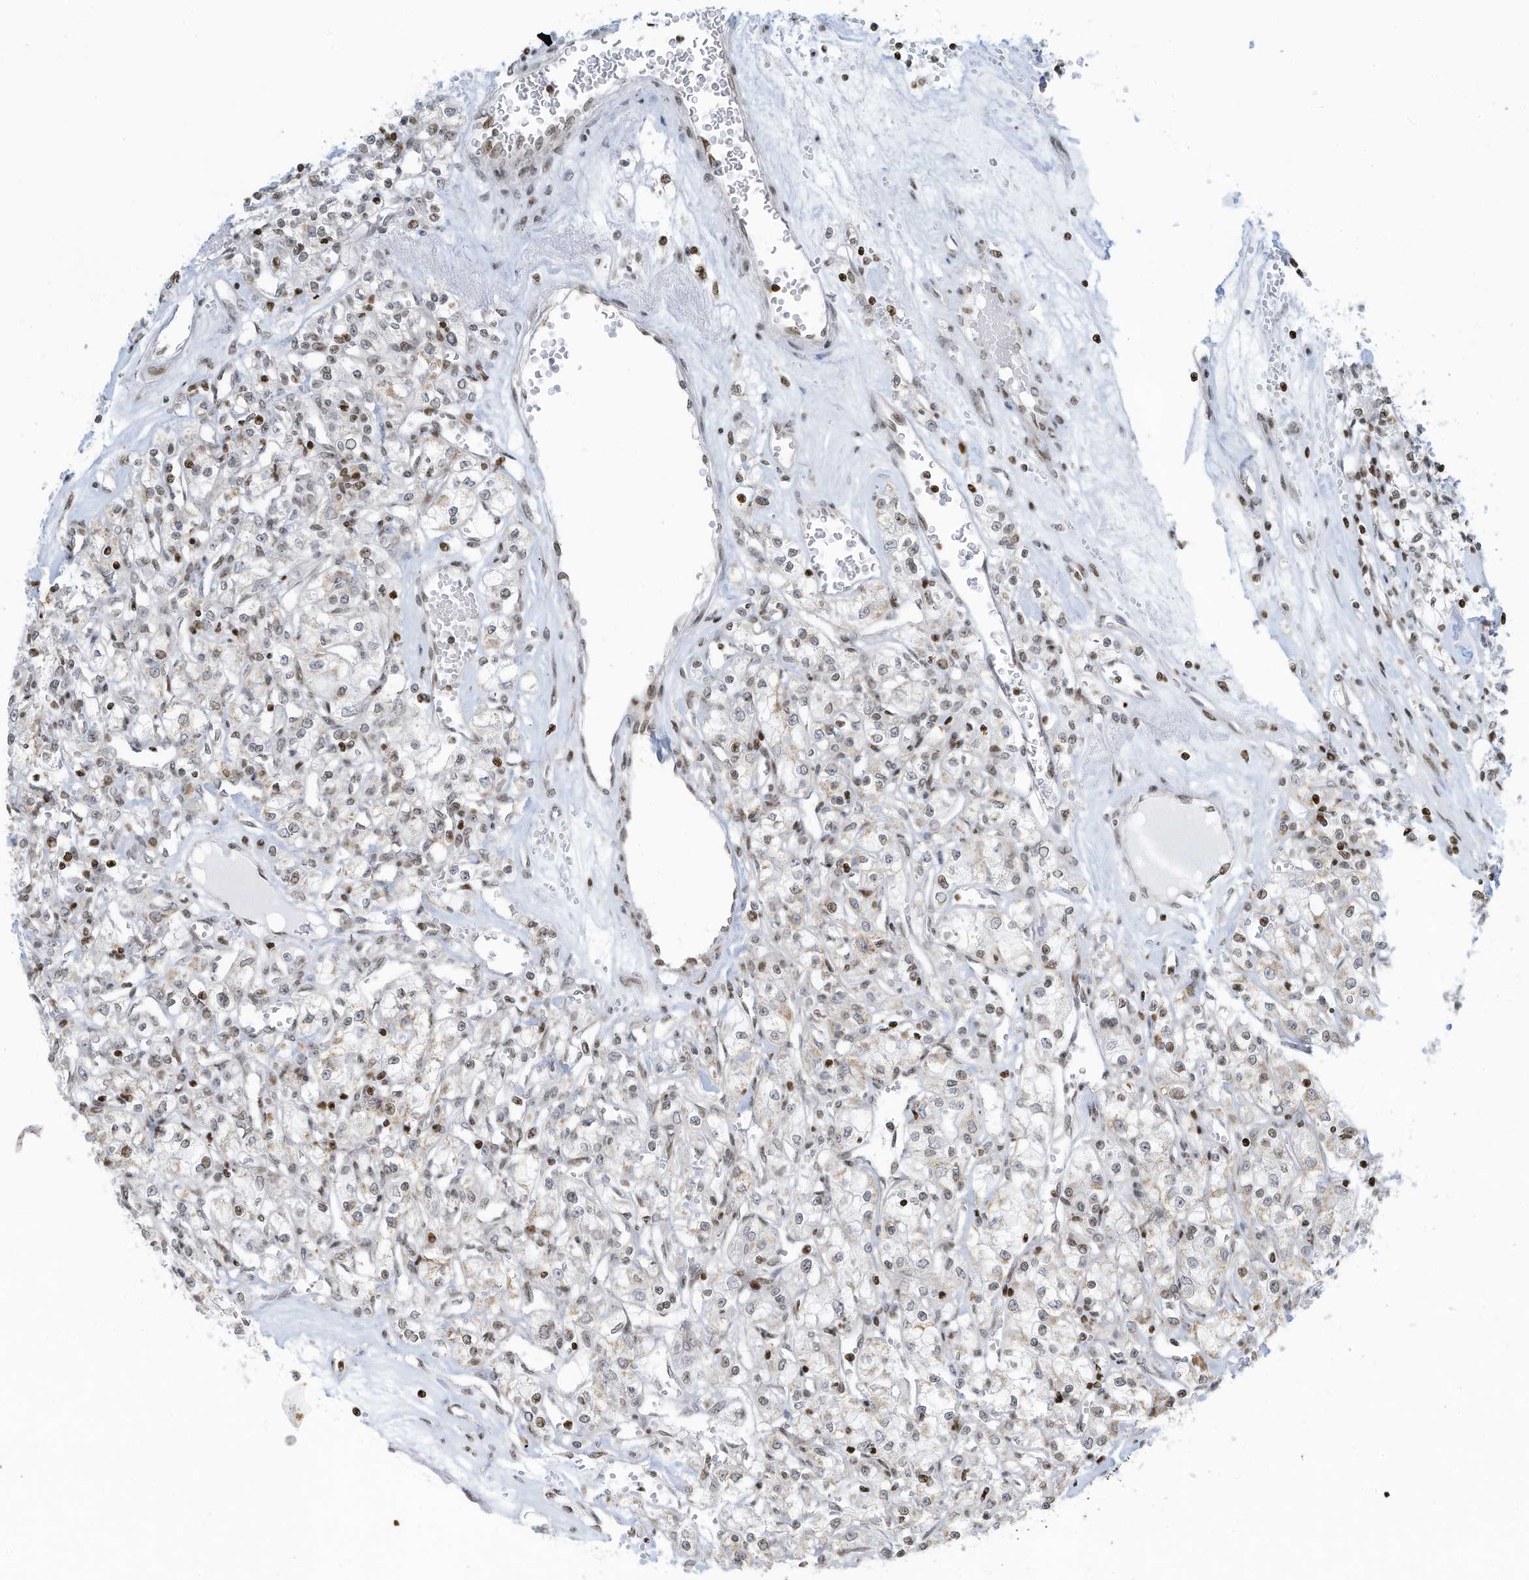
{"staining": {"intensity": "weak", "quantity": "<25%", "location": "nuclear"}, "tissue": "renal cancer", "cell_type": "Tumor cells", "image_type": "cancer", "snomed": [{"axis": "morphology", "description": "Adenocarcinoma, NOS"}, {"axis": "topography", "description": "Kidney"}], "caption": "Tumor cells show no significant protein staining in renal cancer. Brightfield microscopy of immunohistochemistry (IHC) stained with DAB (3,3'-diaminobenzidine) (brown) and hematoxylin (blue), captured at high magnification.", "gene": "ADI1", "patient": {"sex": "female", "age": 59}}